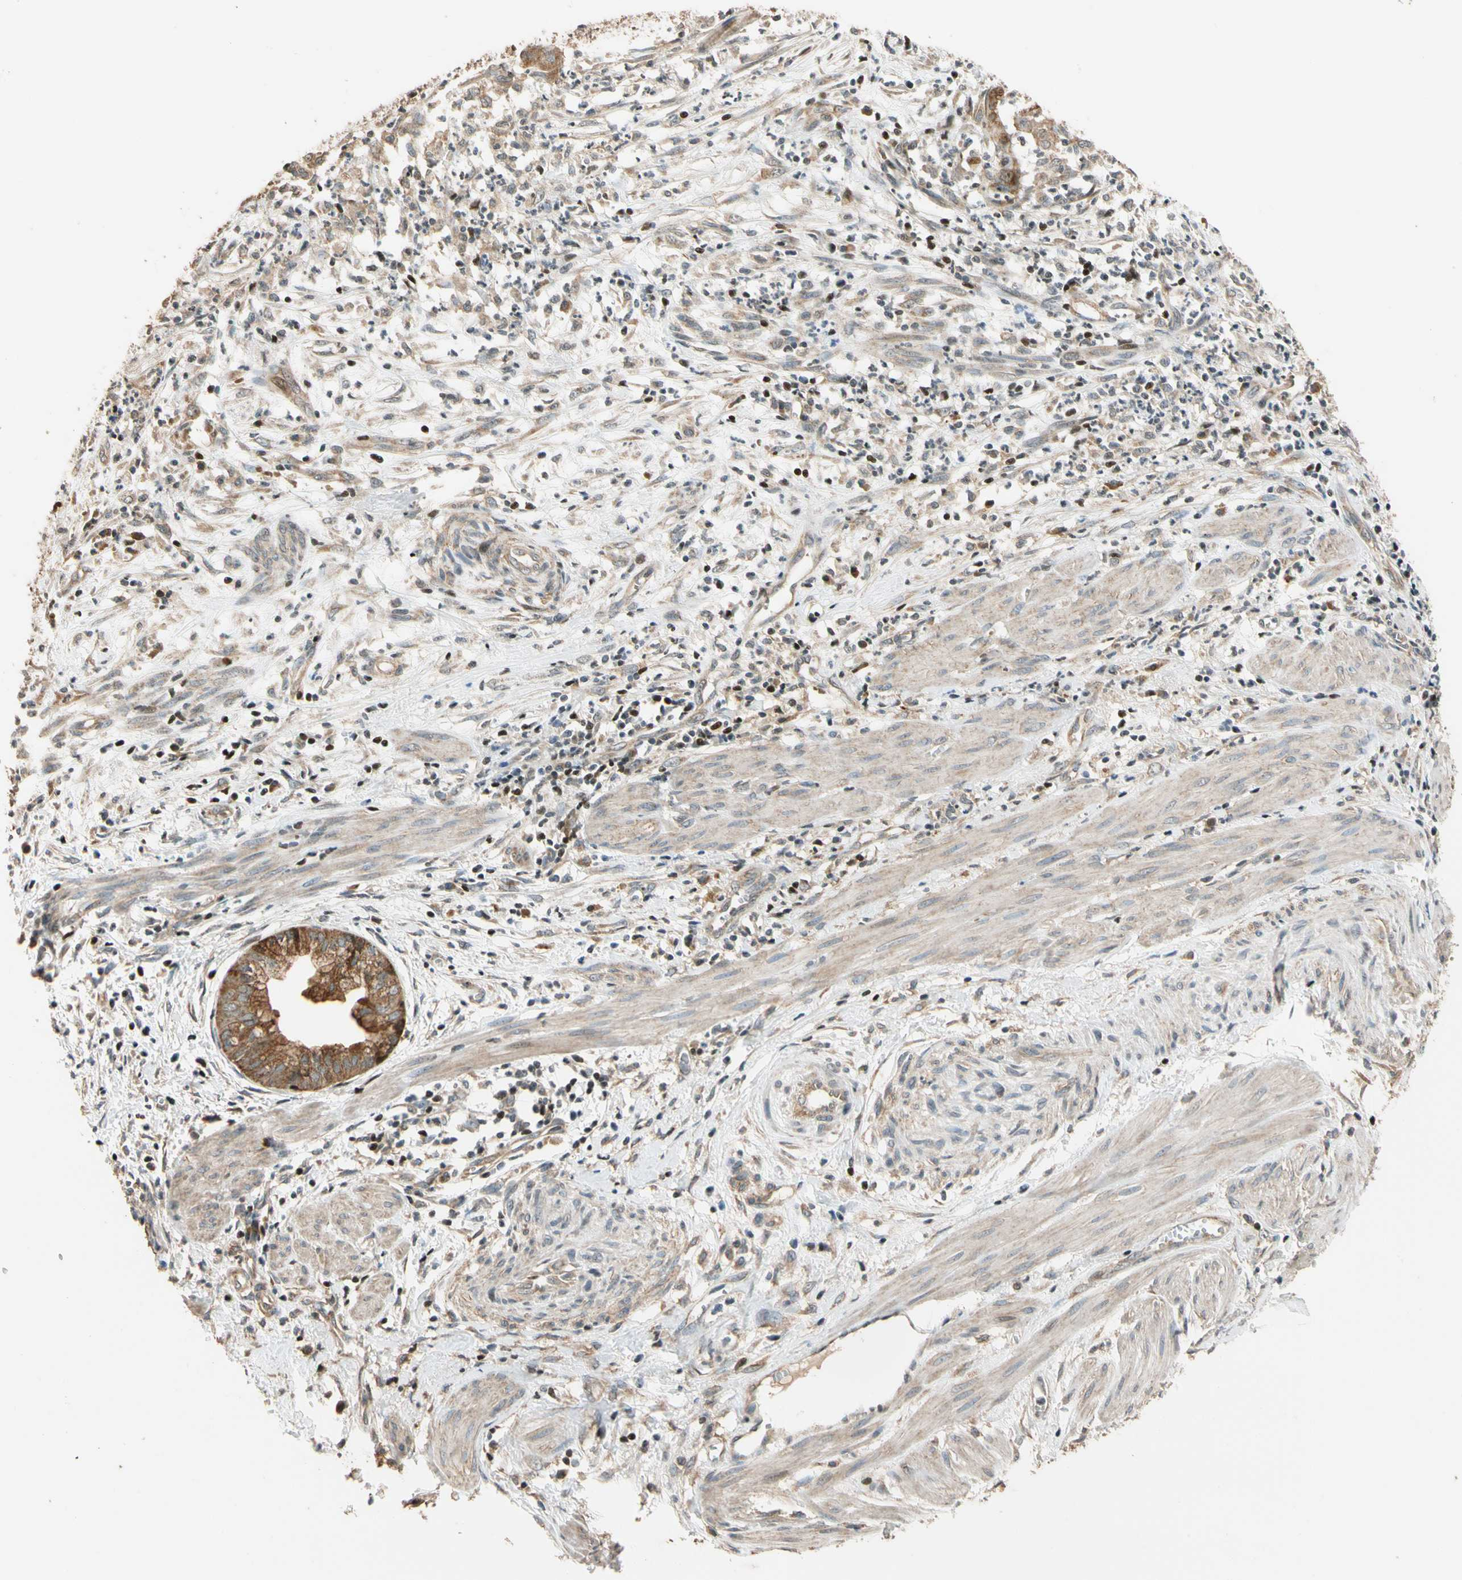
{"staining": {"intensity": "strong", "quantity": ">75%", "location": "cytoplasmic/membranous"}, "tissue": "endometrial cancer", "cell_type": "Tumor cells", "image_type": "cancer", "snomed": [{"axis": "morphology", "description": "Necrosis, NOS"}, {"axis": "morphology", "description": "Adenocarcinoma, NOS"}, {"axis": "topography", "description": "Endometrium"}], "caption": "Protein staining demonstrates strong cytoplasmic/membranous positivity in approximately >75% of tumor cells in endometrial cancer (adenocarcinoma).", "gene": "HECW1", "patient": {"sex": "female", "age": 79}}